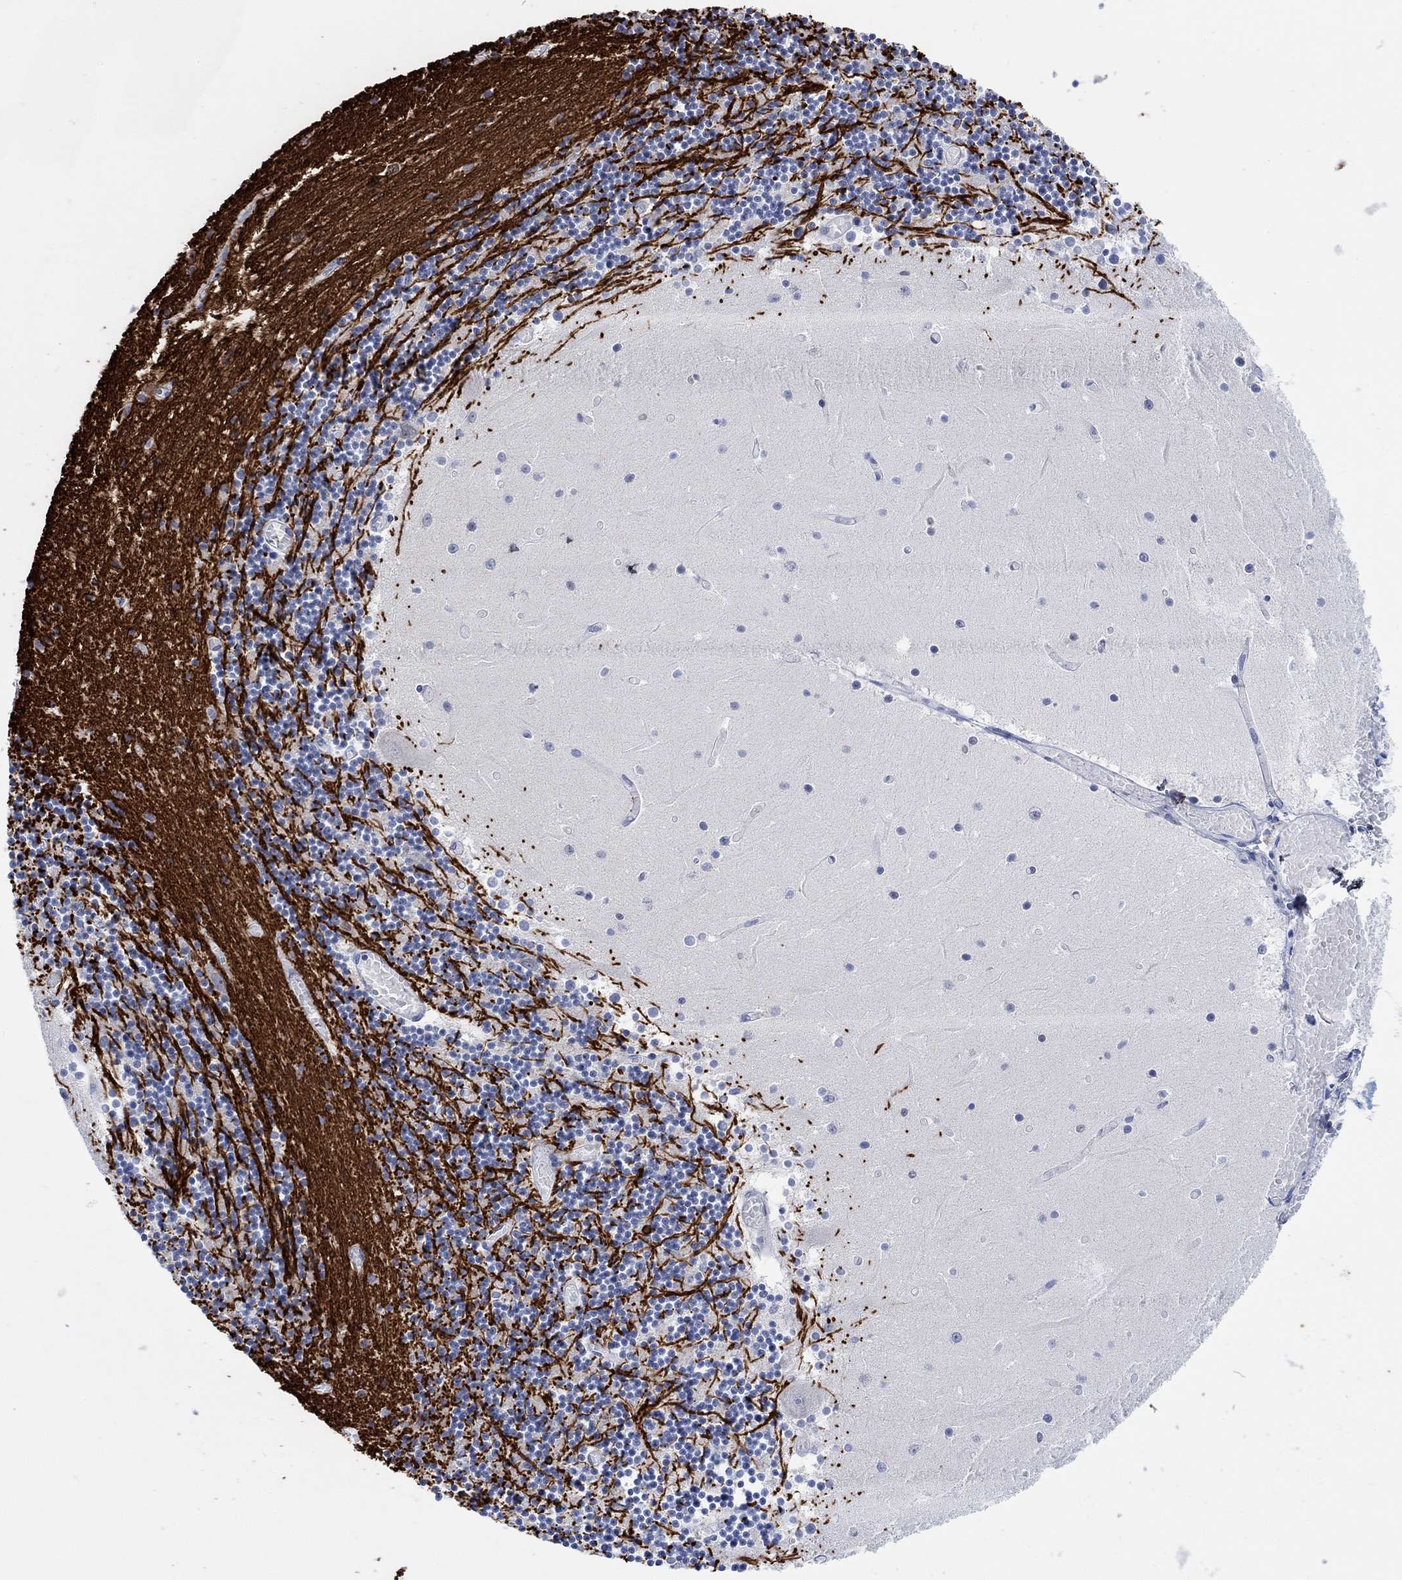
{"staining": {"intensity": "negative", "quantity": "none", "location": "none"}, "tissue": "cerebellum", "cell_type": "Cells in granular layer", "image_type": "normal", "snomed": [{"axis": "morphology", "description": "Normal tissue, NOS"}, {"axis": "topography", "description": "Cerebellum"}], "caption": "Micrograph shows no significant protein staining in cells in granular layer of benign cerebellum. (DAB immunohistochemistry (IHC) visualized using brightfield microscopy, high magnification).", "gene": "RIMS1", "patient": {"sex": "female", "age": 28}}